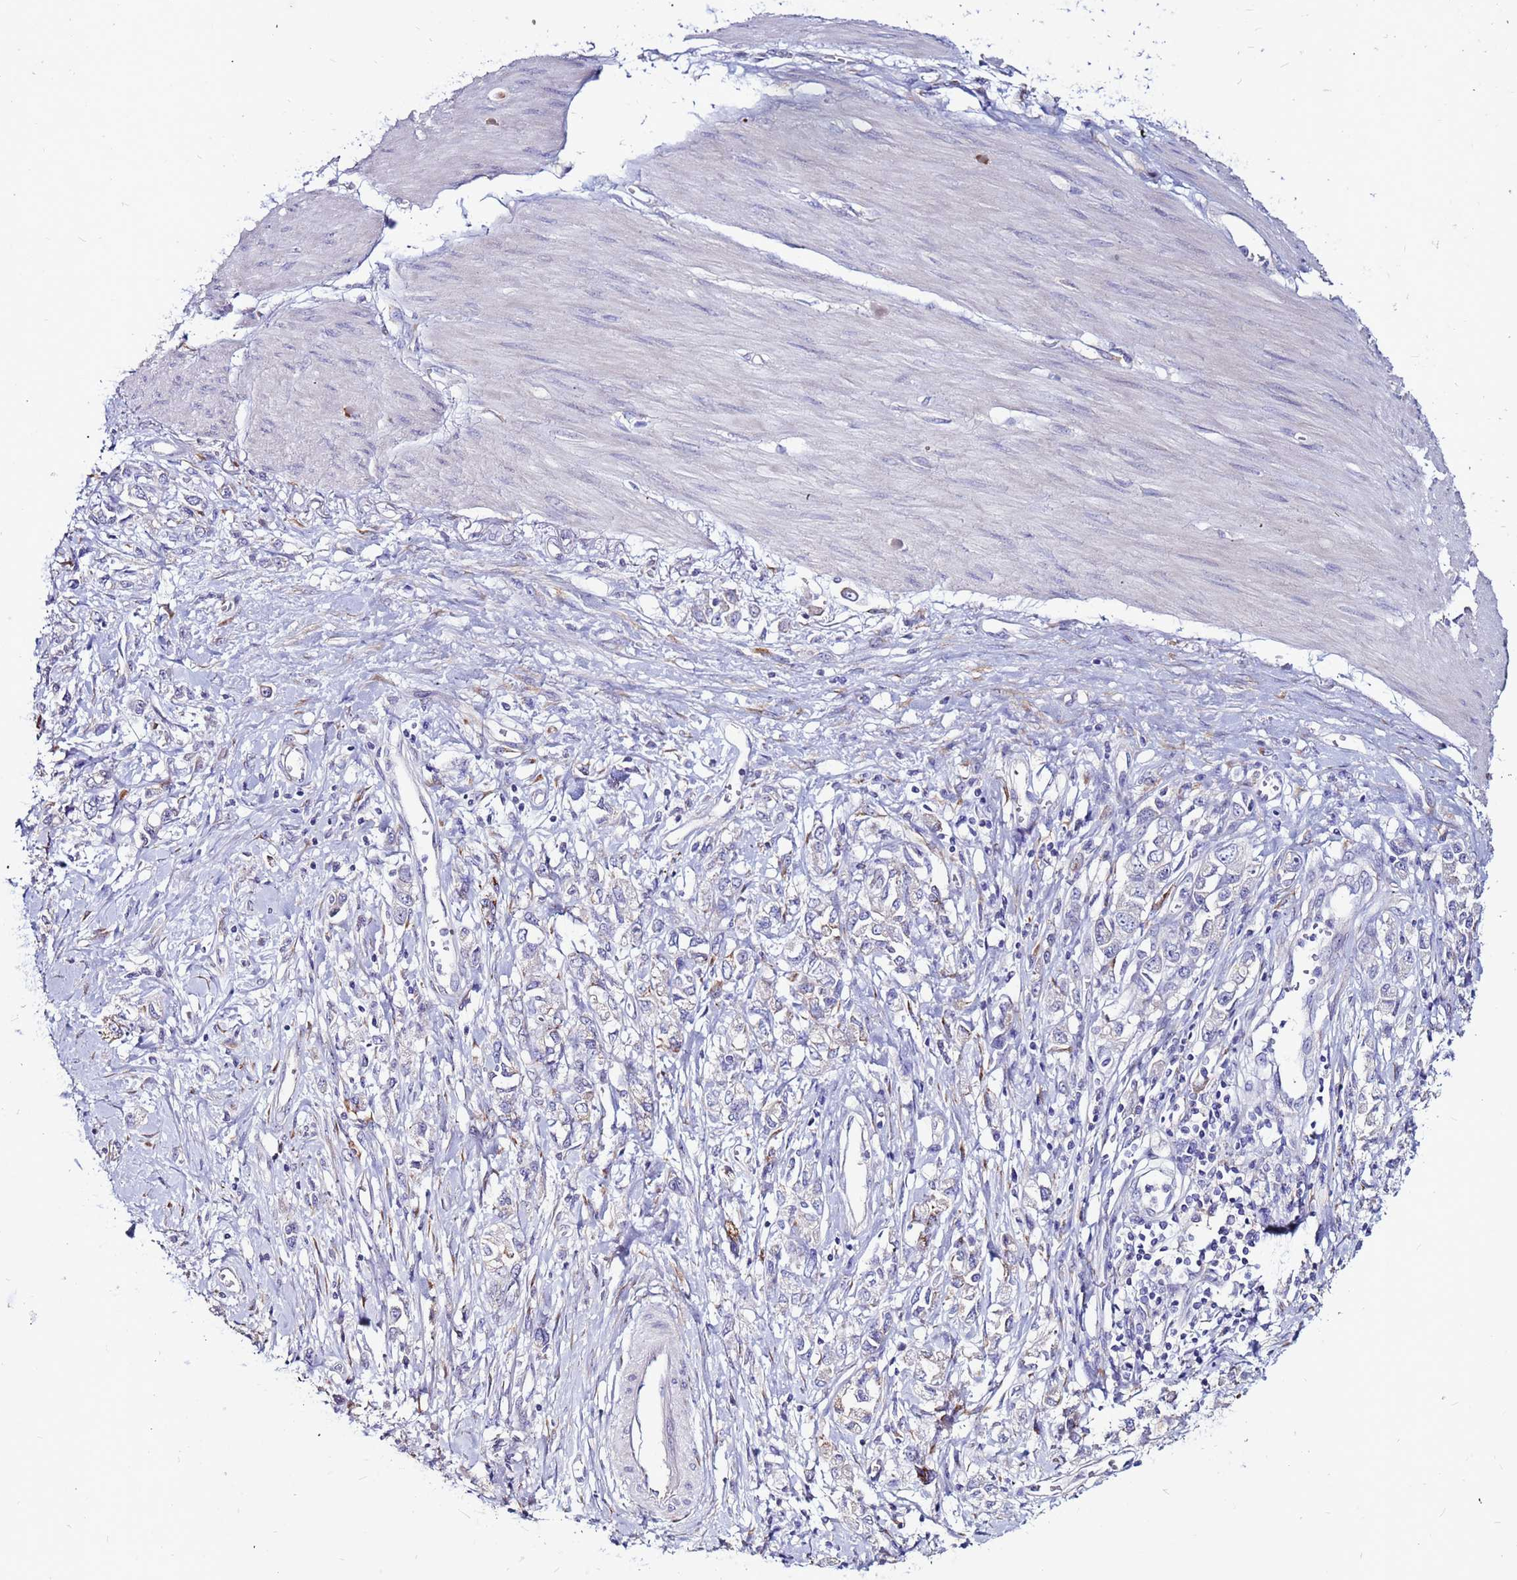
{"staining": {"intensity": "negative", "quantity": "none", "location": "none"}, "tissue": "stomach cancer", "cell_type": "Tumor cells", "image_type": "cancer", "snomed": [{"axis": "morphology", "description": "Adenocarcinoma, NOS"}, {"axis": "topography", "description": "Stomach"}], "caption": "DAB (3,3'-diaminobenzidine) immunohistochemical staining of stomach adenocarcinoma exhibits no significant staining in tumor cells. (IHC, brightfield microscopy, high magnification).", "gene": "SLC44A3", "patient": {"sex": "female", "age": 76}}